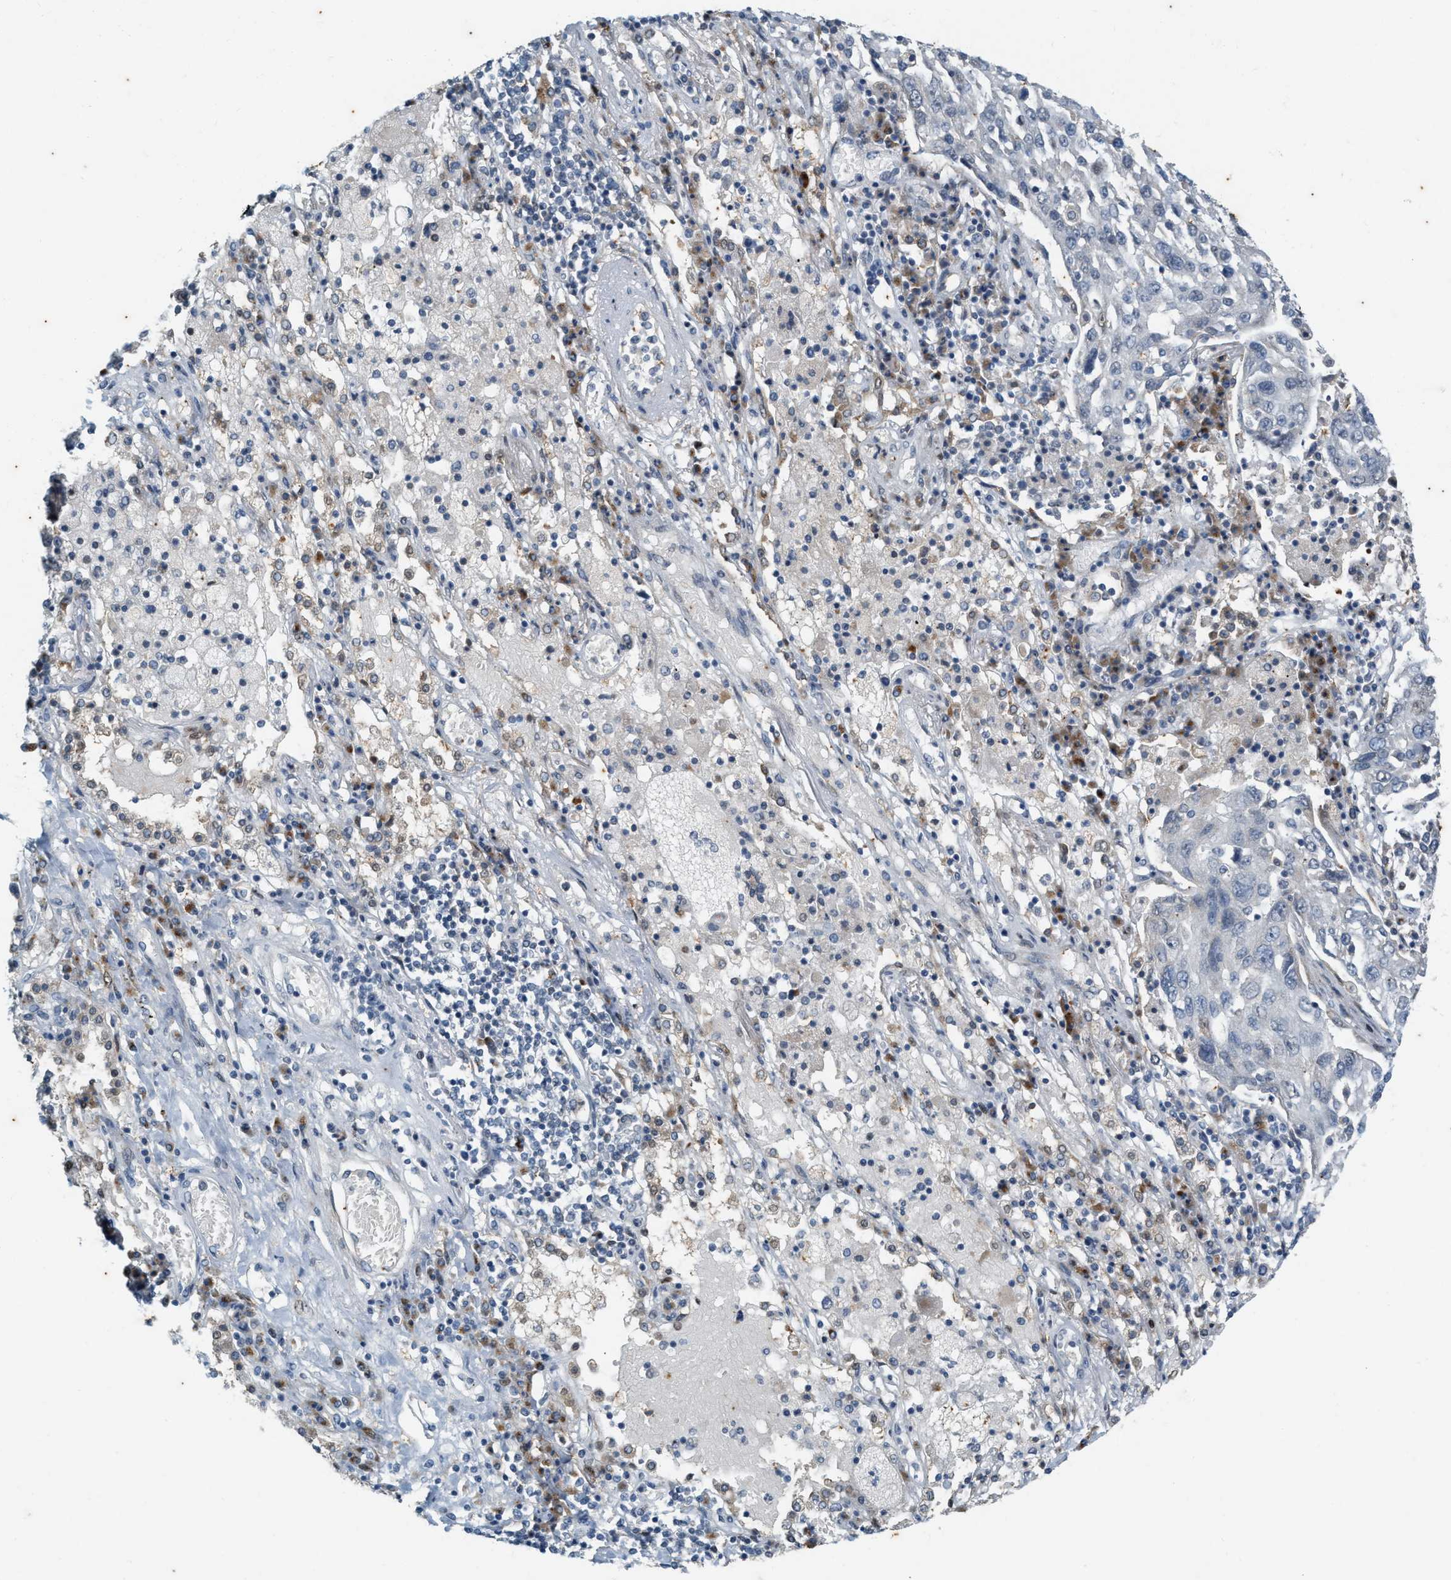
{"staining": {"intensity": "negative", "quantity": "none", "location": "none"}, "tissue": "lung cancer", "cell_type": "Tumor cells", "image_type": "cancer", "snomed": [{"axis": "morphology", "description": "Squamous cell carcinoma, NOS"}, {"axis": "topography", "description": "Lung"}], "caption": "An immunohistochemistry (IHC) image of lung cancer is shown. There is no staining in tumor cells of lung cancer. (Stains: DAB immunohistochemistry (IHC) with hematoxylin counter stain, Microscopy: brightfield microscopy at high magnification).", "gene": "CHPF2", "patient": {"sex": "male", "age": 65}}